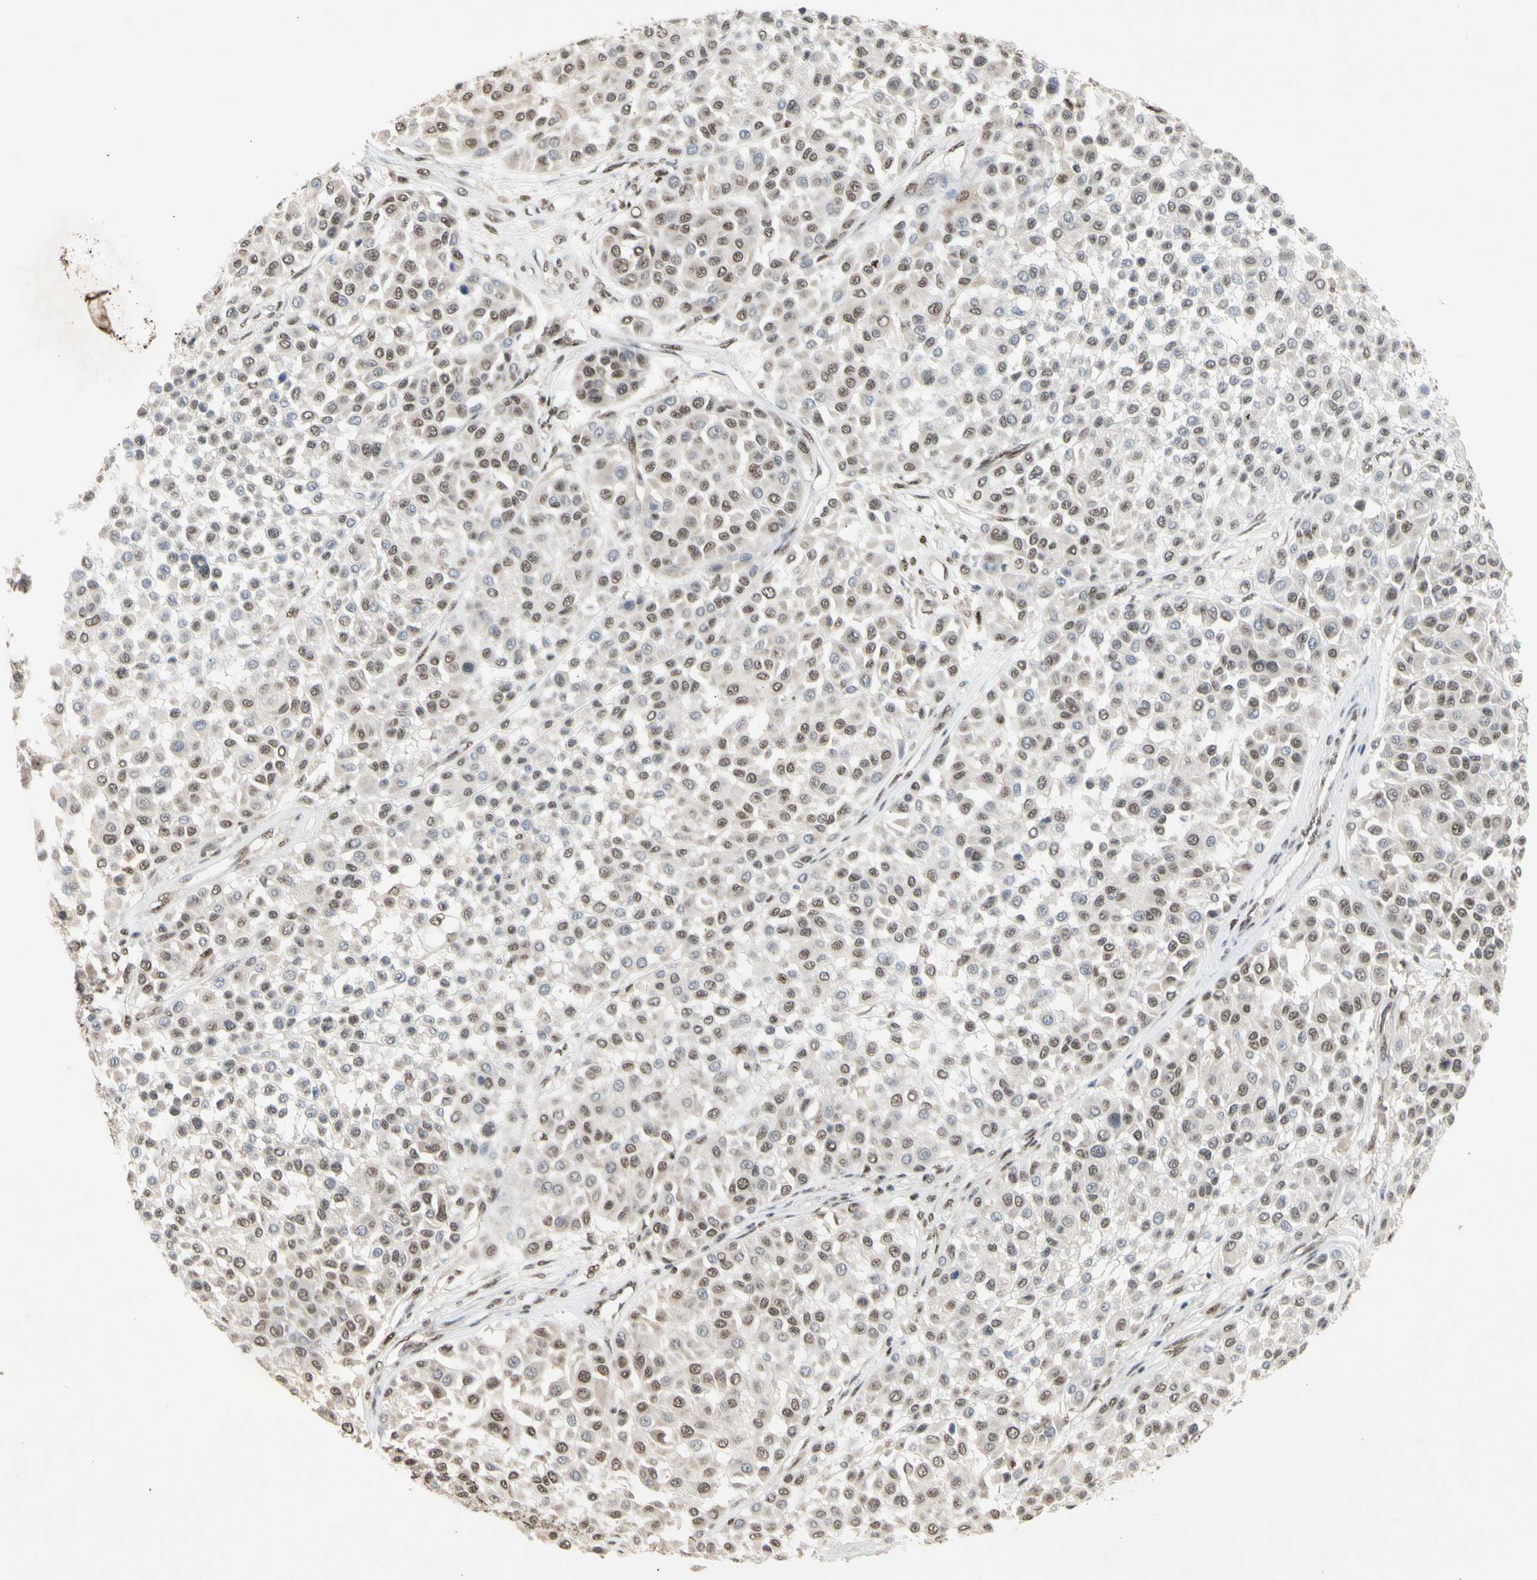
{"staining": {"intensity": "weak", "quantity": ">75%", "location": "nuclear"}, "tissue": "melanoma", "cell_type": "Tumor cells", "image_type": "cancer", "snomed": [{"axis": "morphology", "description": "Malignant melanoma, Metastatic site"}, {"axis": "topography", "description": "Soft tissue"}], "caption": "Protein expression by immunohistochemistry (IHC) exhibits weak nuclear staining in approximately >75% of tumor cells in malignant melanoma (metastatic site).", "gene": "SFPQ", "patient": {"sex": "male", "age": 41}}